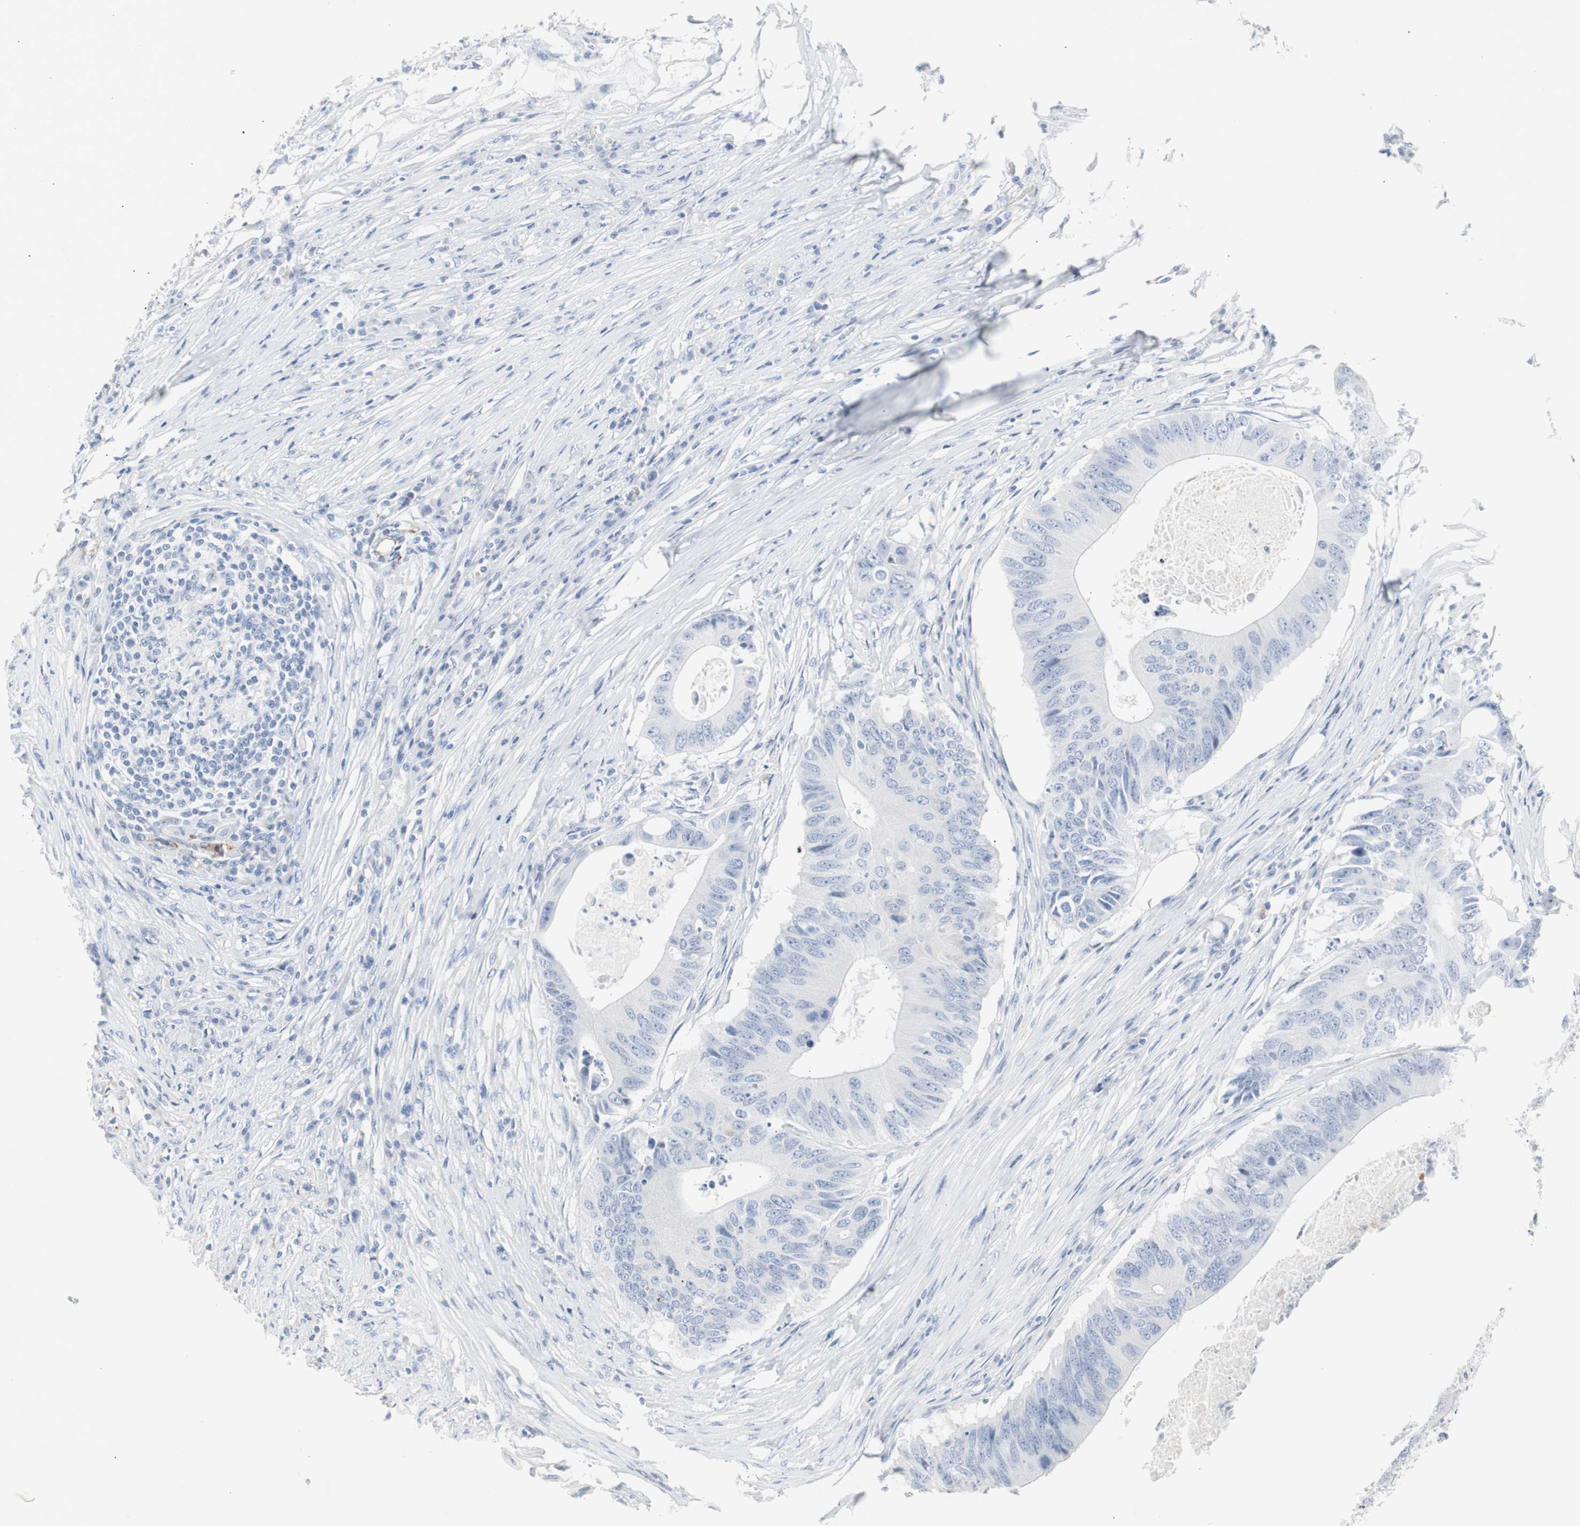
{"staining": {"intensity": "negative", "quantity": "none", "location": "none"}, "tissue": "colorectal cancer", "cell_type": "Tumor cells", "image_type": "cancer", "snomed": [{"axis": "morphology", "description": "Adenocarcinoma, NOS"}, {"axis": "topography", "description": "Colon"}], "caption": "Tumor cells show no significant protein positivity in adenocarcinoma (colorectal).", "gene": "S100A7", "patient": {"sex": "male", "age": 71}}